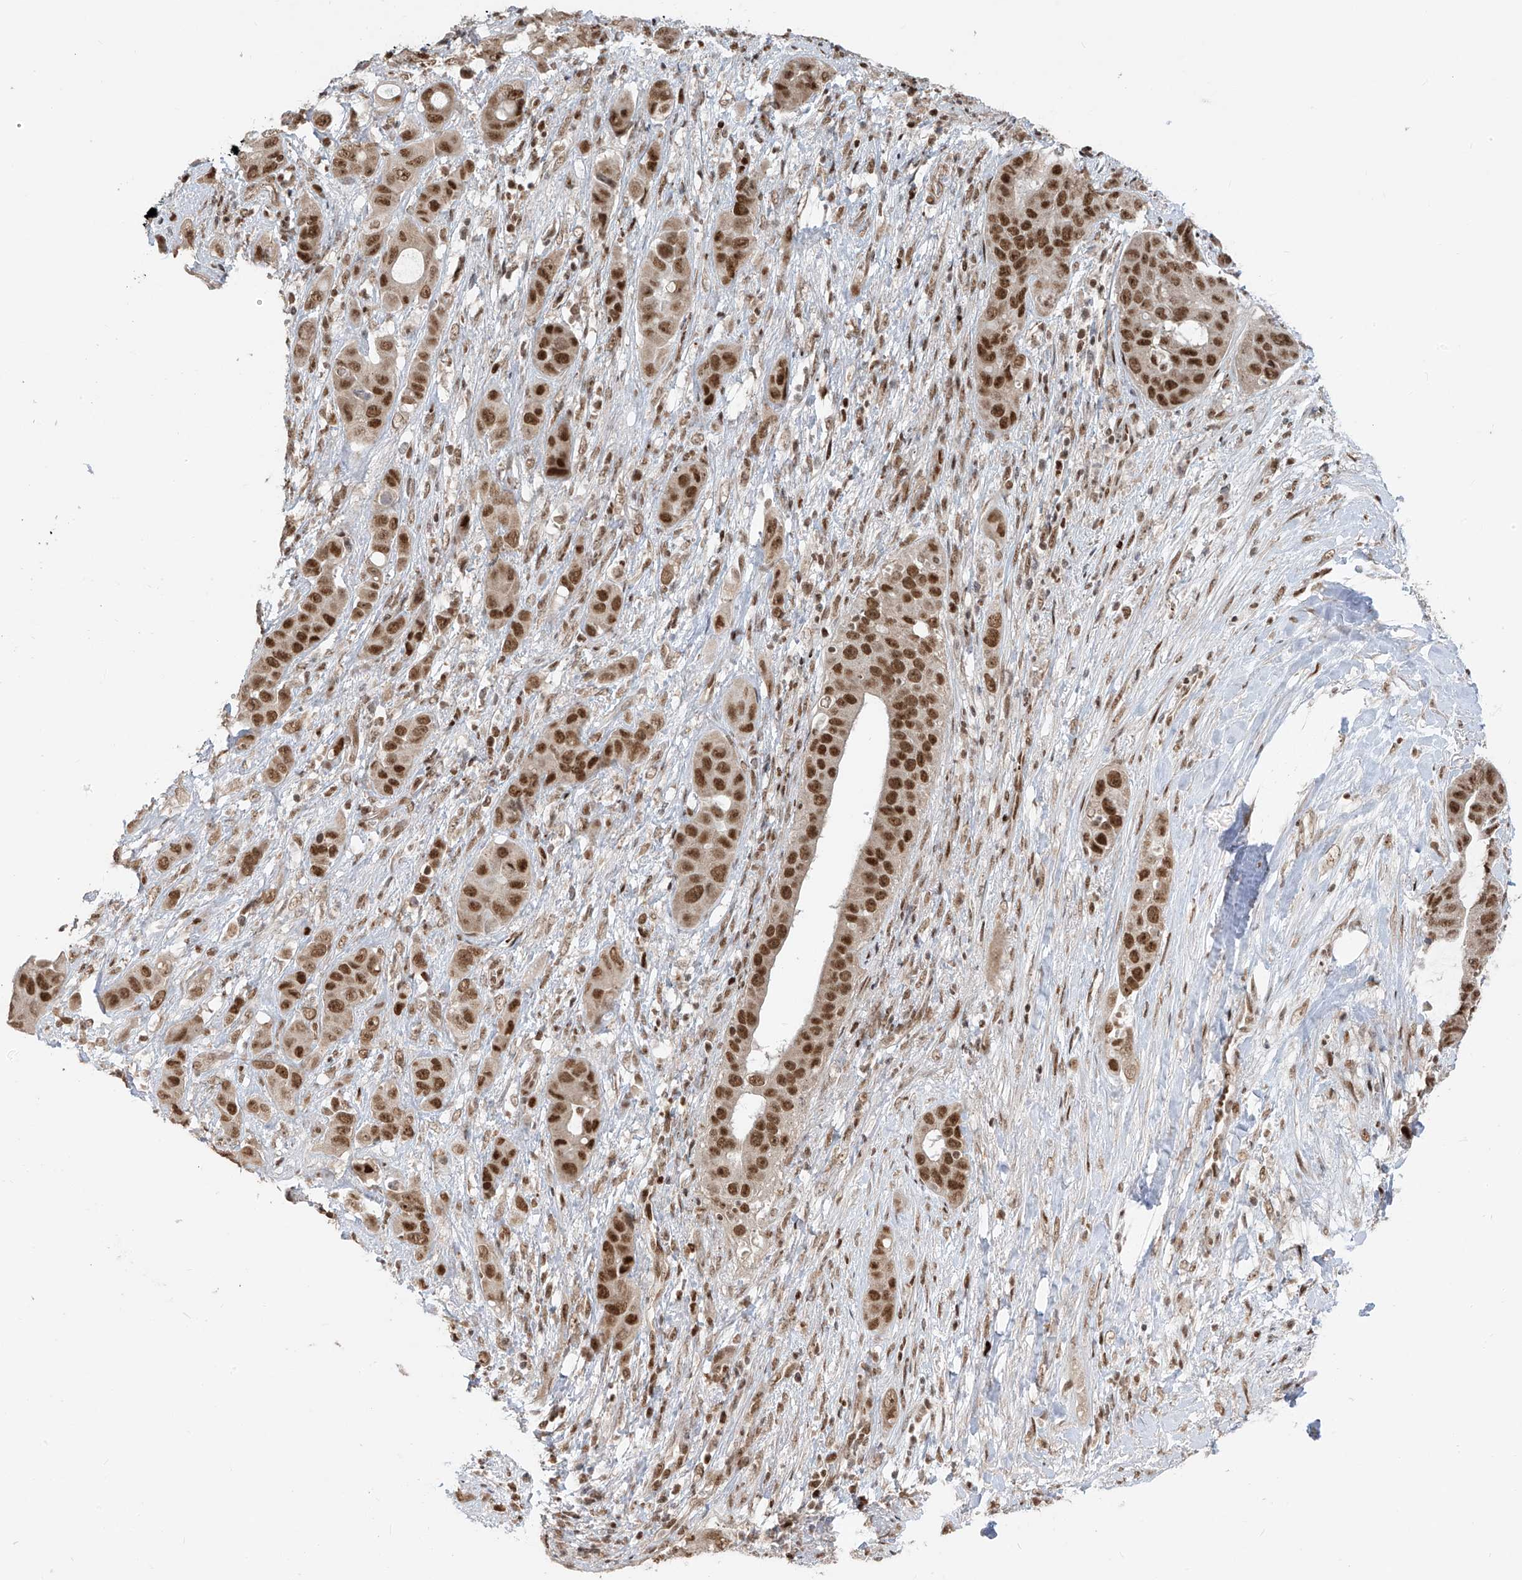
{"staining": {"intensity": "strong", "quantity": ">75%", "location": "nuclear"}, "tissue": "liver cancer", "cell_type": "Tumor cells", "image_type": "cancer", "snomed": [{"axis": "morphology", "description": "Cholangiocarcinoma"}, {"axis": "topography", "description": "Liver"}], "caption": "This micrograph exhibits liver cancer stained with immunohistochemistry to label a protein in brown. The nuclear of tumor cells show strong positivity for the protein. Nuclei are counter-stained blue.", "gene": "ARHGEF3", "patient": {"sex": "female", "age": 52}}